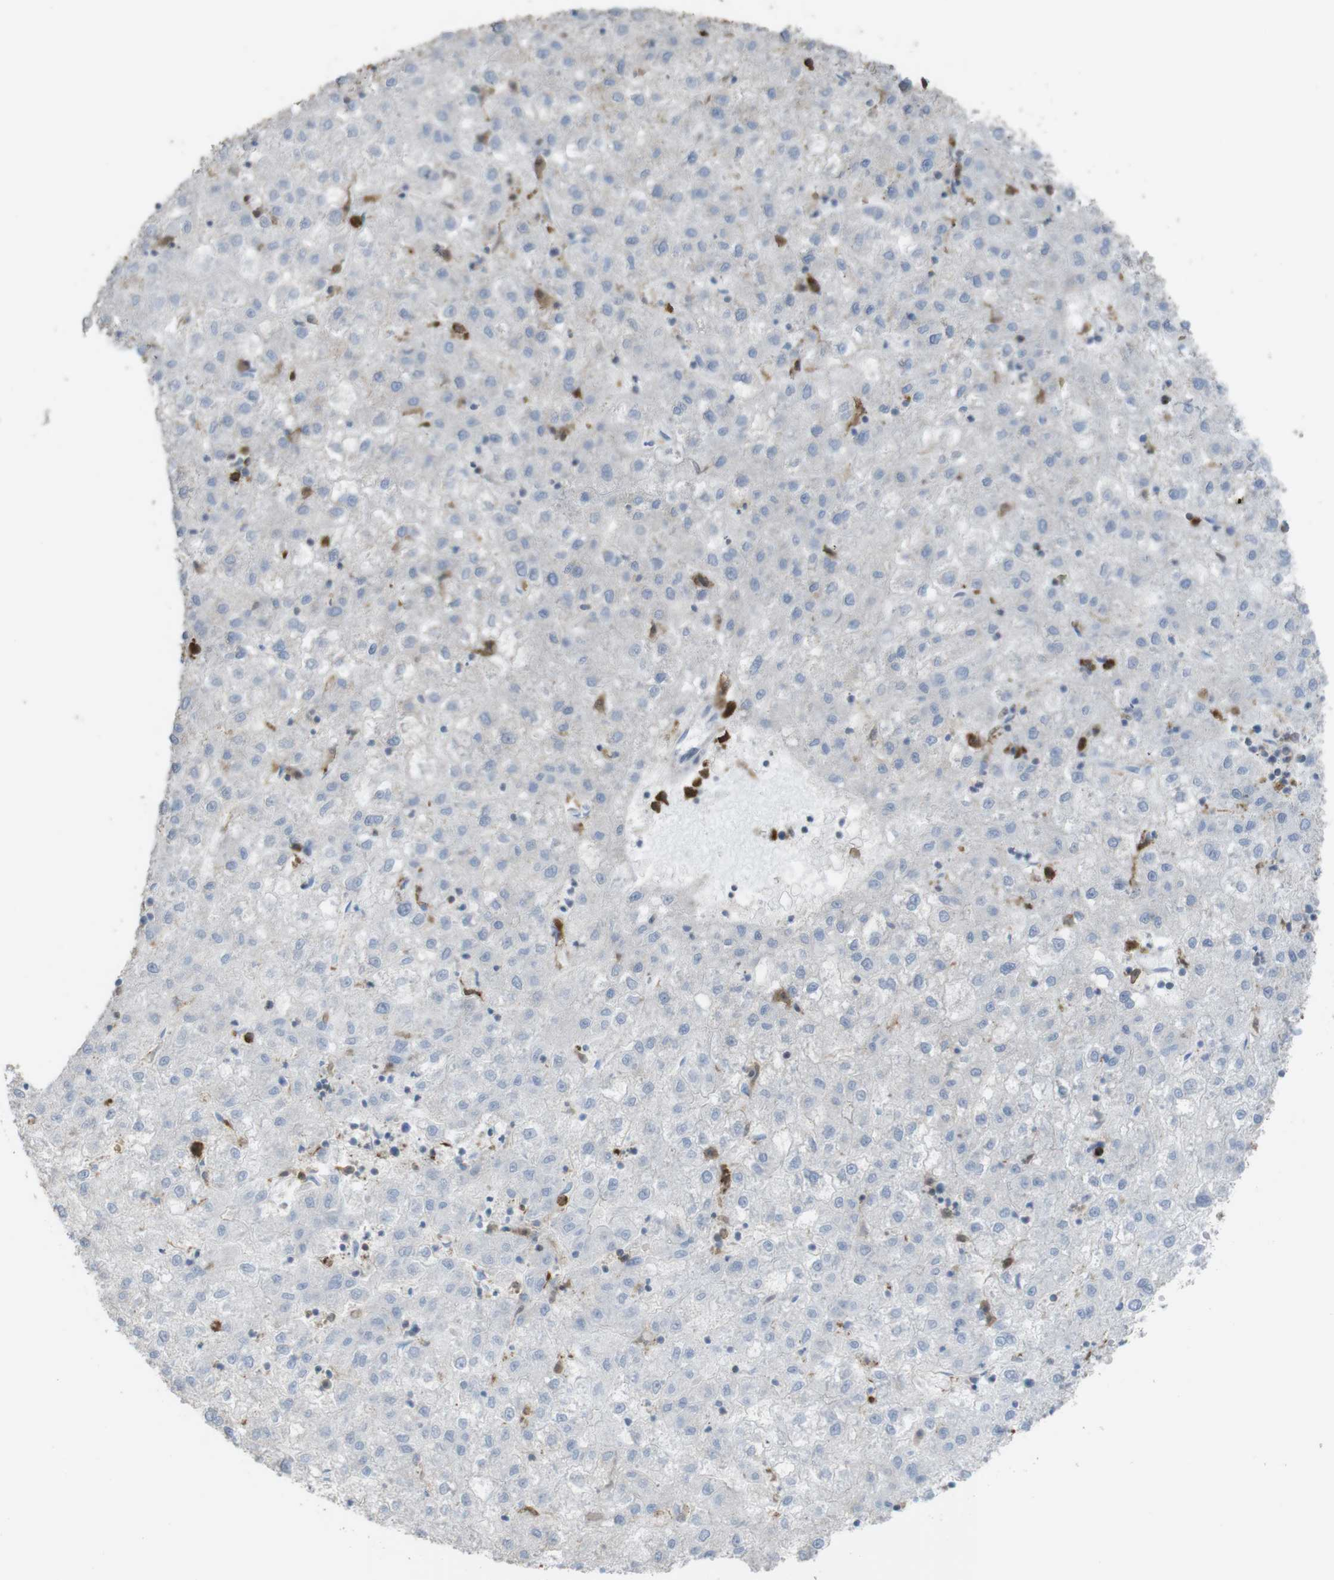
{"staining": {"intensity": "negative", "quantity": "none", "location": "none"}, "tissue": "liver cancer", "cell_type": "Tumor cells", "image_type": "cancer", "snomed": [{"axis": "morphology", "description": "Carcinoma, Hepatocellular, NOS"}, {"axis": "topography", "description": "Liver"}], "caption": "Protein analysis of hepatocellular carcinoma (liver) displays no significant expression in tumor cells.", "gene": "PRKCD", "patient": {"sex": "male", "age": 72}}